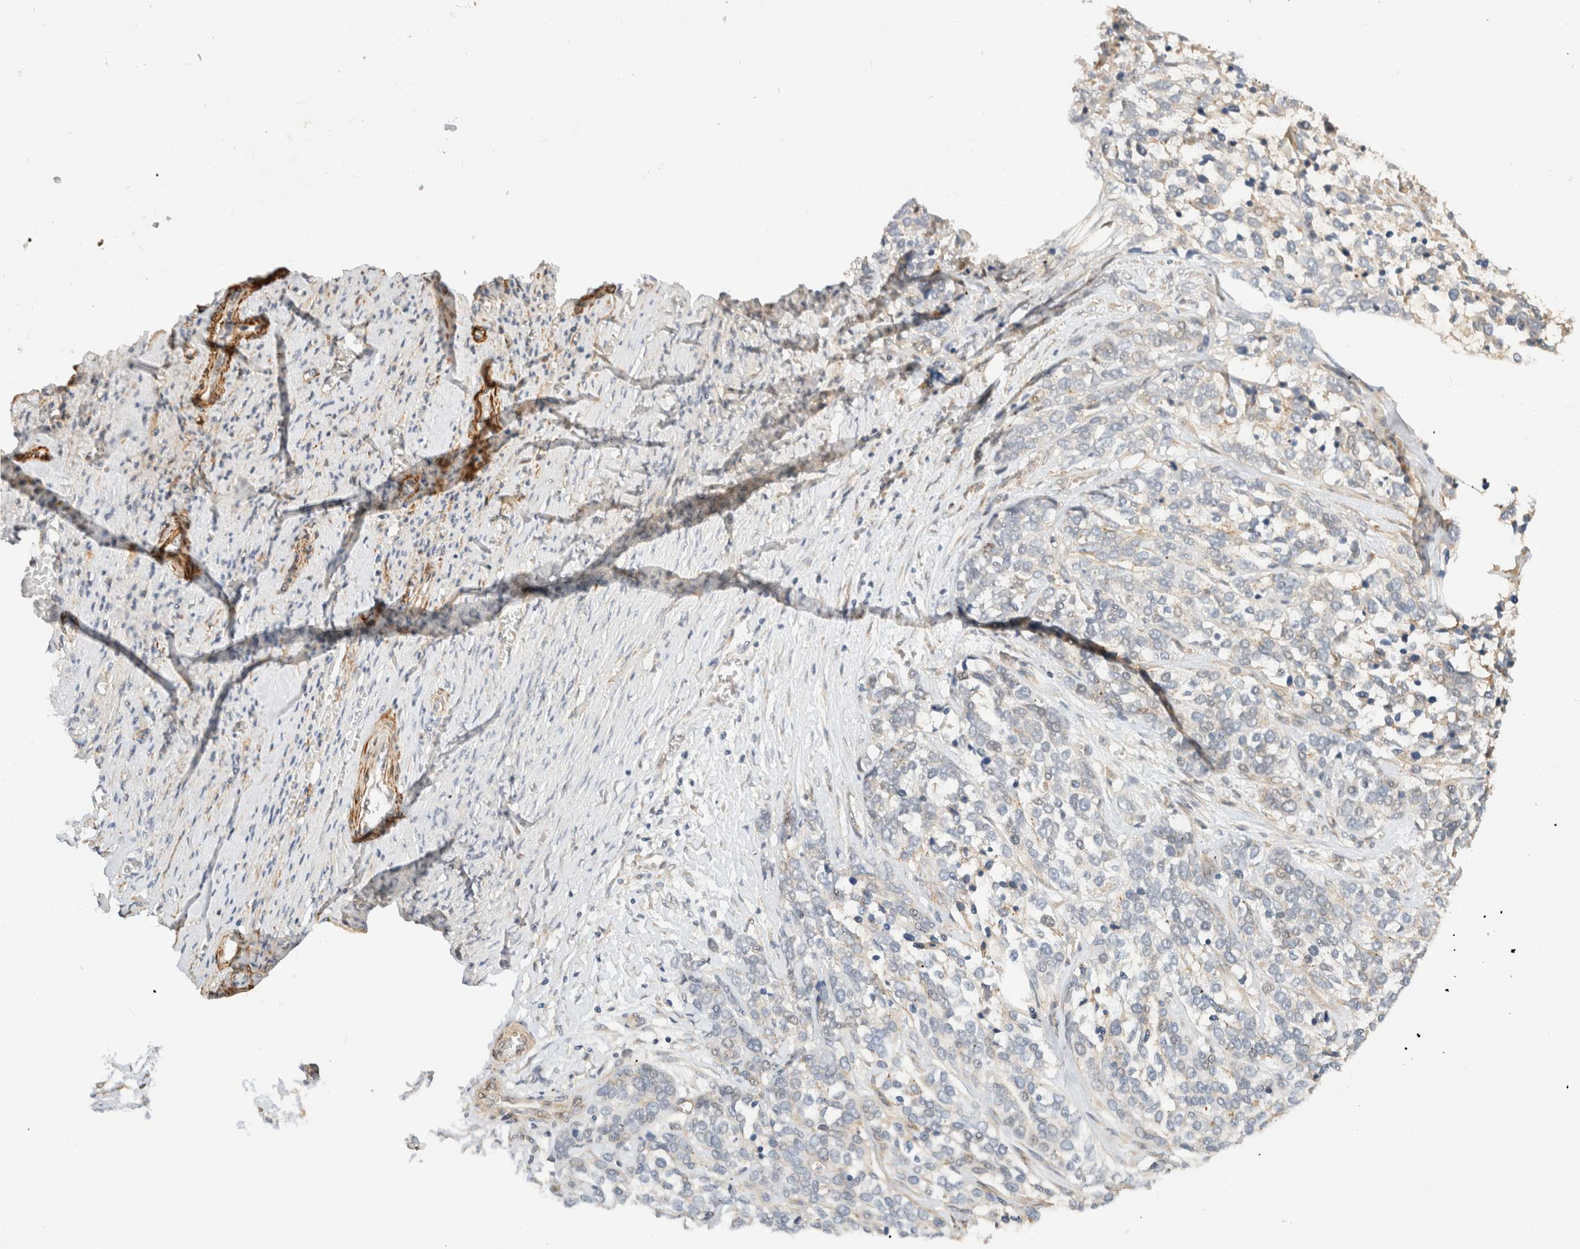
{"staining": {"intensity": "weak", "quantity": "<25%", "location": "cytoplasmic/membranous"}, "tissue": "ovarian cancer", "cell_type": "Tumor cells", "image_type": "cancer", "snomed": [{"axis": "morphology", "description": "Cystadenocarcinoma, serous, NOS"}, {"axis": "topography", "description": "Ovary"}], "caption": "Human ovarian cancer (serous cystadenocarcinoma) stained for a protein using immunohistochemistry (IHC) shows no positivity in tumor cells.", "gene": "ID3", "patient": {"sex": "female", "age": 44}}